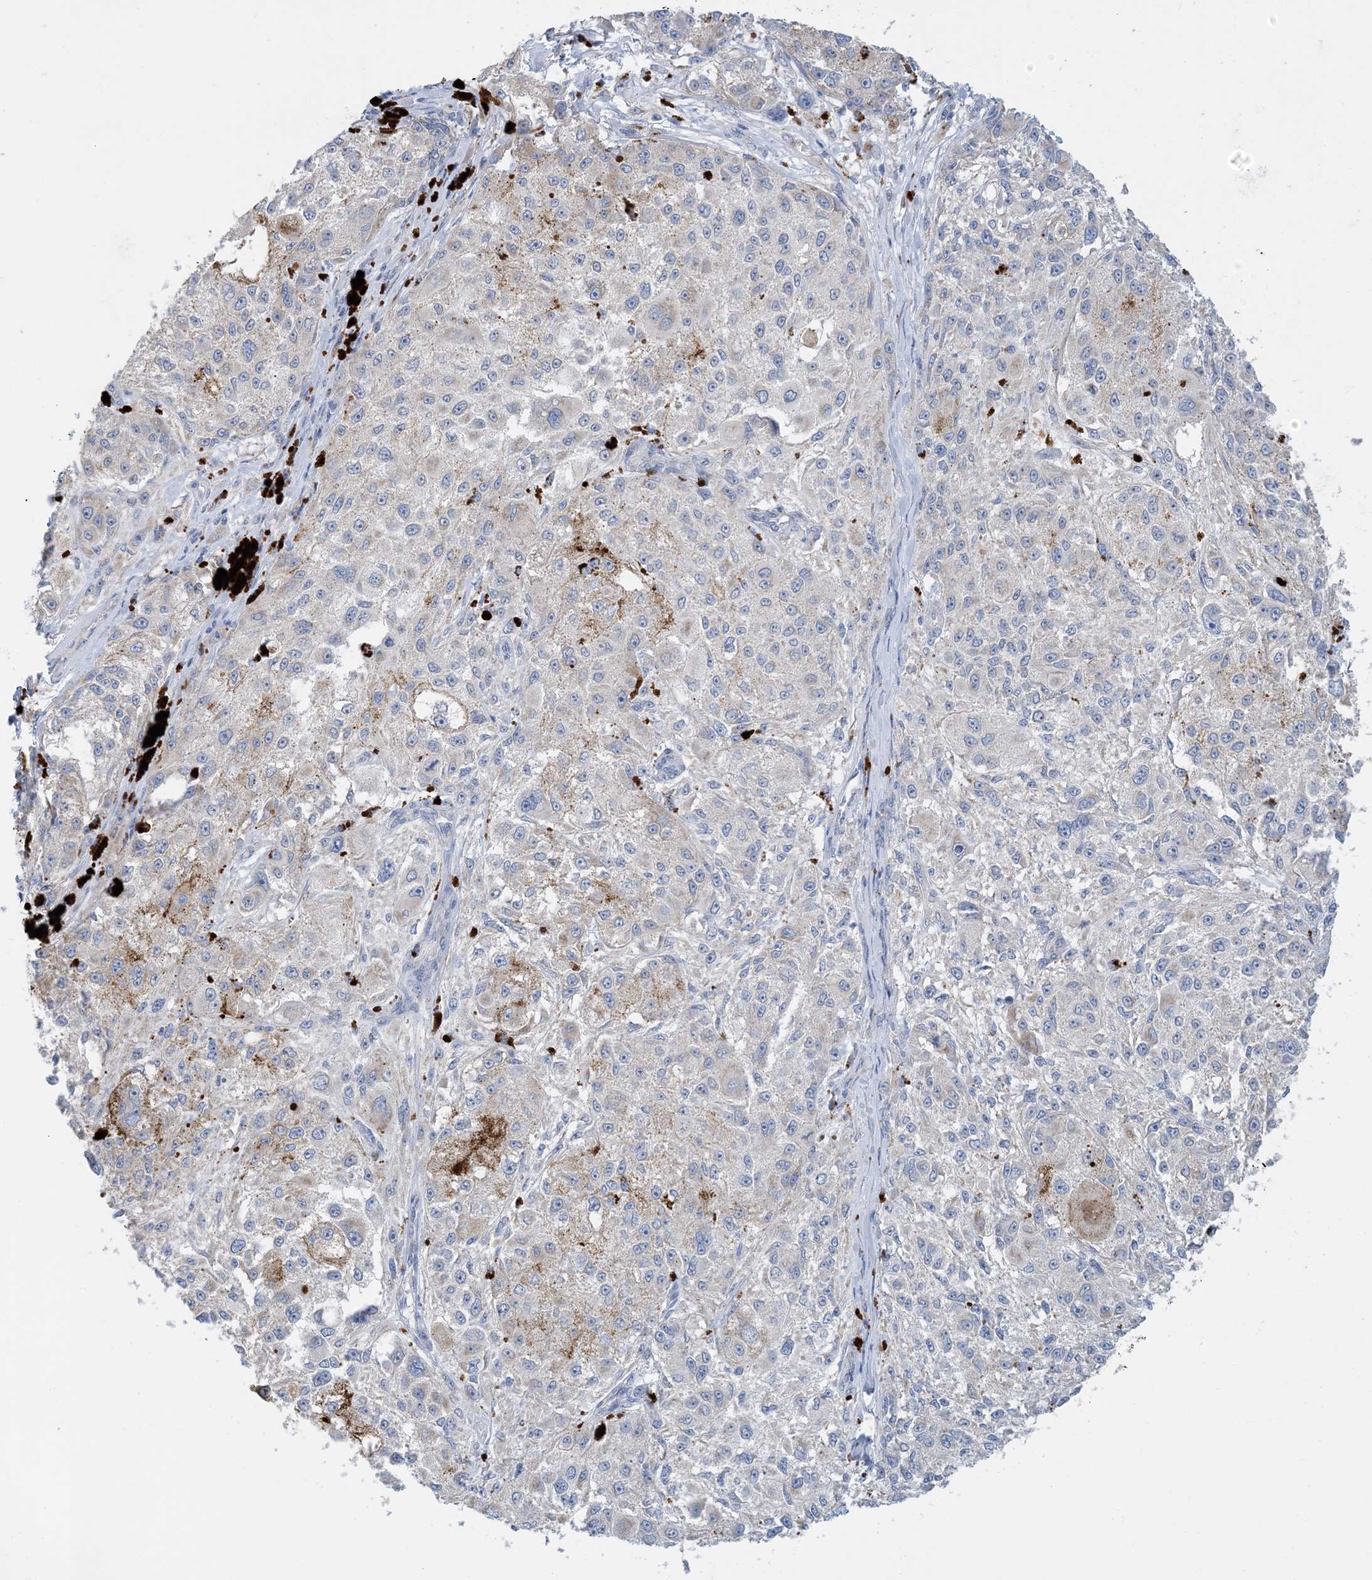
{"staining": {"intensity": "negative", "quantity": "none", "location": "none"}, "tissue": "melanoma", "cell_type": "Tumor cells", "image_type": "cancer", "snomed": [{"axis": "morphology", "description": "Necrosis, NOS"}, {"axis": "morphology", "description": "Malignant melanoma, NOS"}, {"axis": "topography", "description": "Skin"}], "caption": "Immunohistochemistry photomicrograph of malignant melanoma stained for a protein (brown), which reveals no expression in tumor cells.", "gene": "ZCCHC18", "patient": {"sex": "female", "age": 87}}